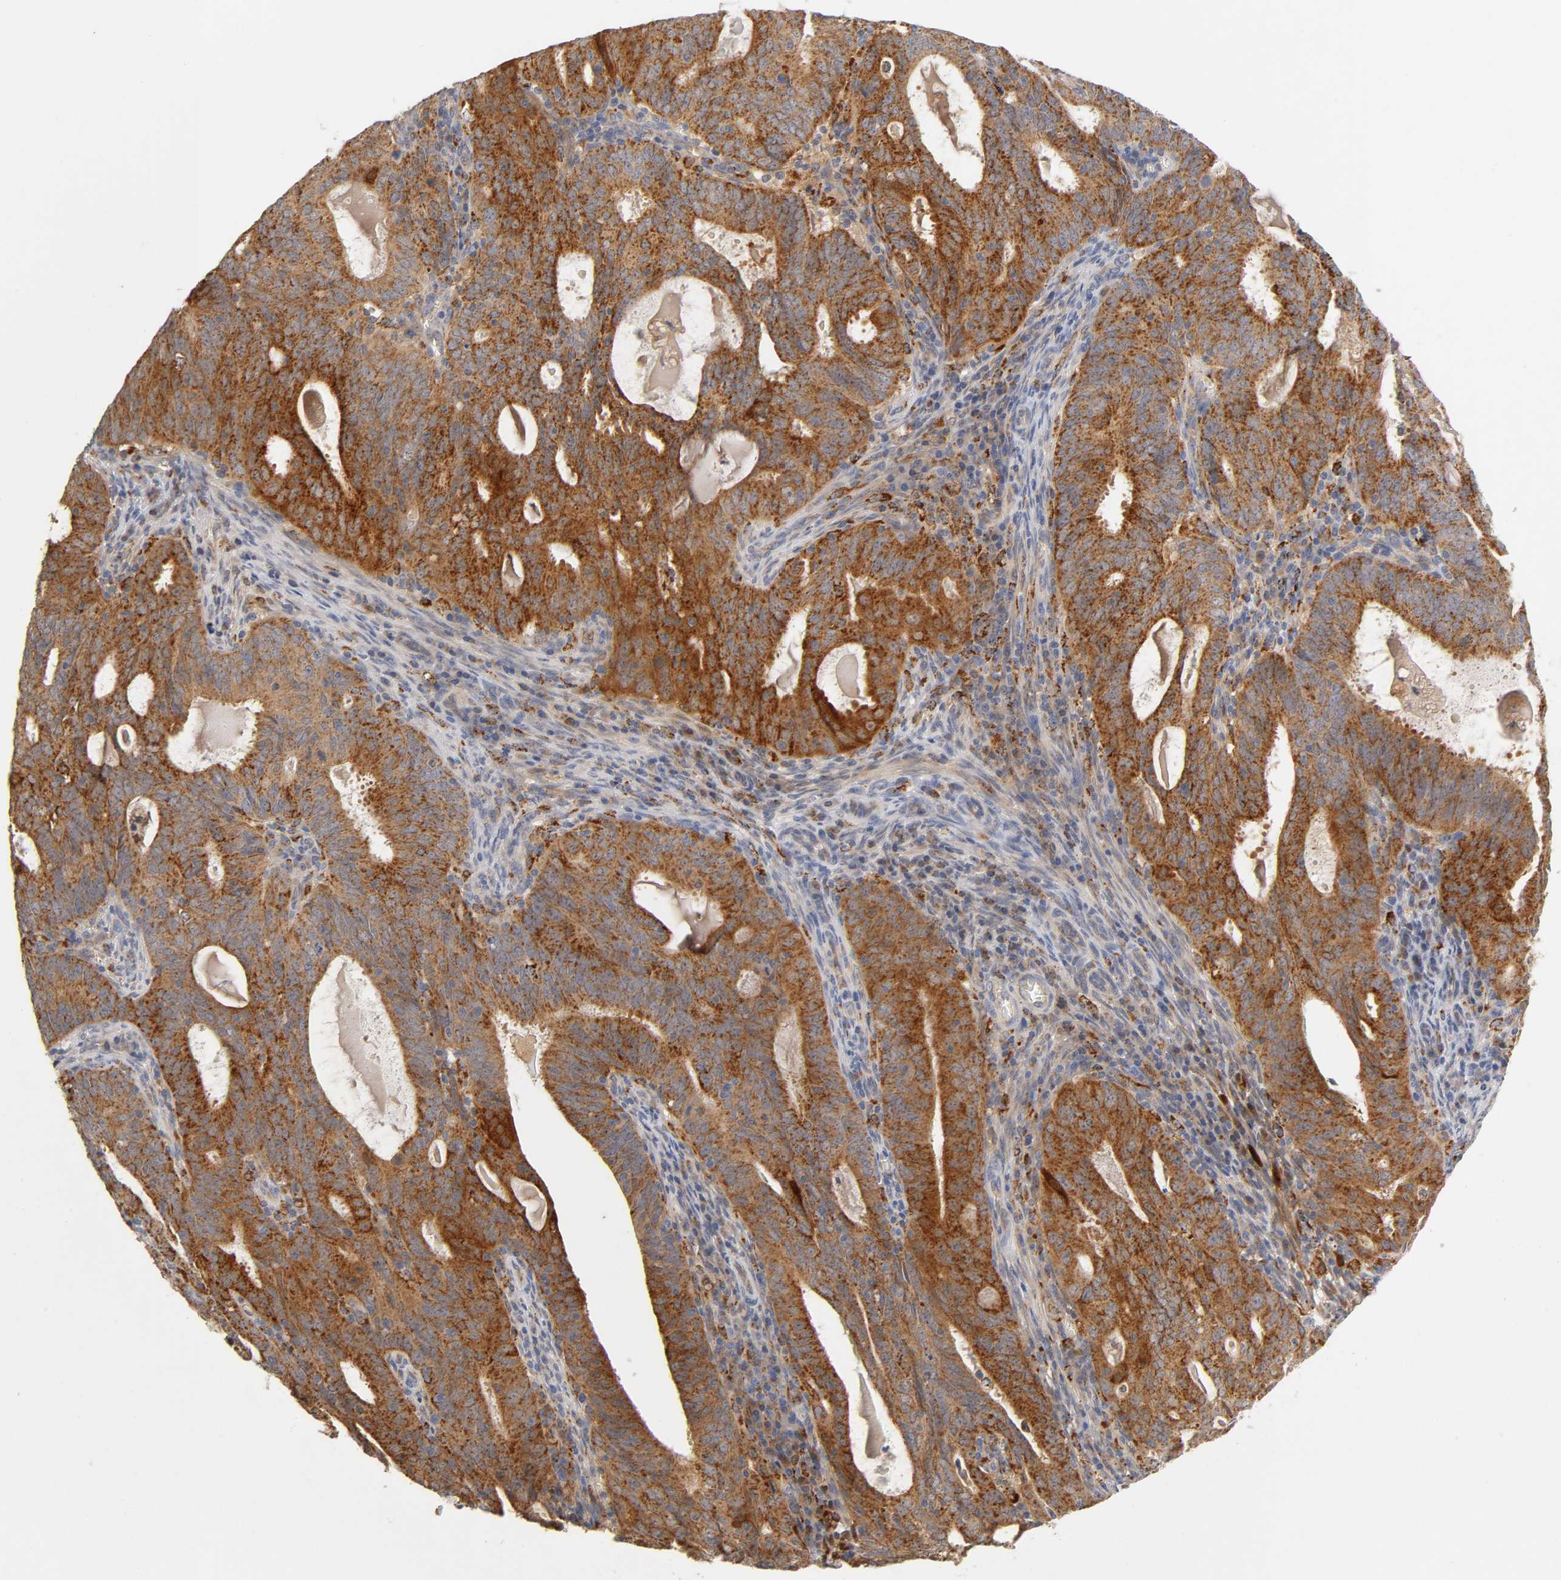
{"staining": {"intensity": "strong", "quantity": ">75%", "location": "cytoplasmic/membranous"}, "tissue": "cervical cancer", "cell_type": "Tumor cells", "image_type": "cancer", "snomed": [{"axis": "morphology", "description": "Adenocarcinoma, NOS"}, {"axis": "topography", "description": "Cervix"}], "caption": "Human cervical cancer (adenocarcinoma) stained with a protein marker displays strong staining in tumor cells.", "gene": "ISG15", "patient": {"sex": "female", "age": 44}}